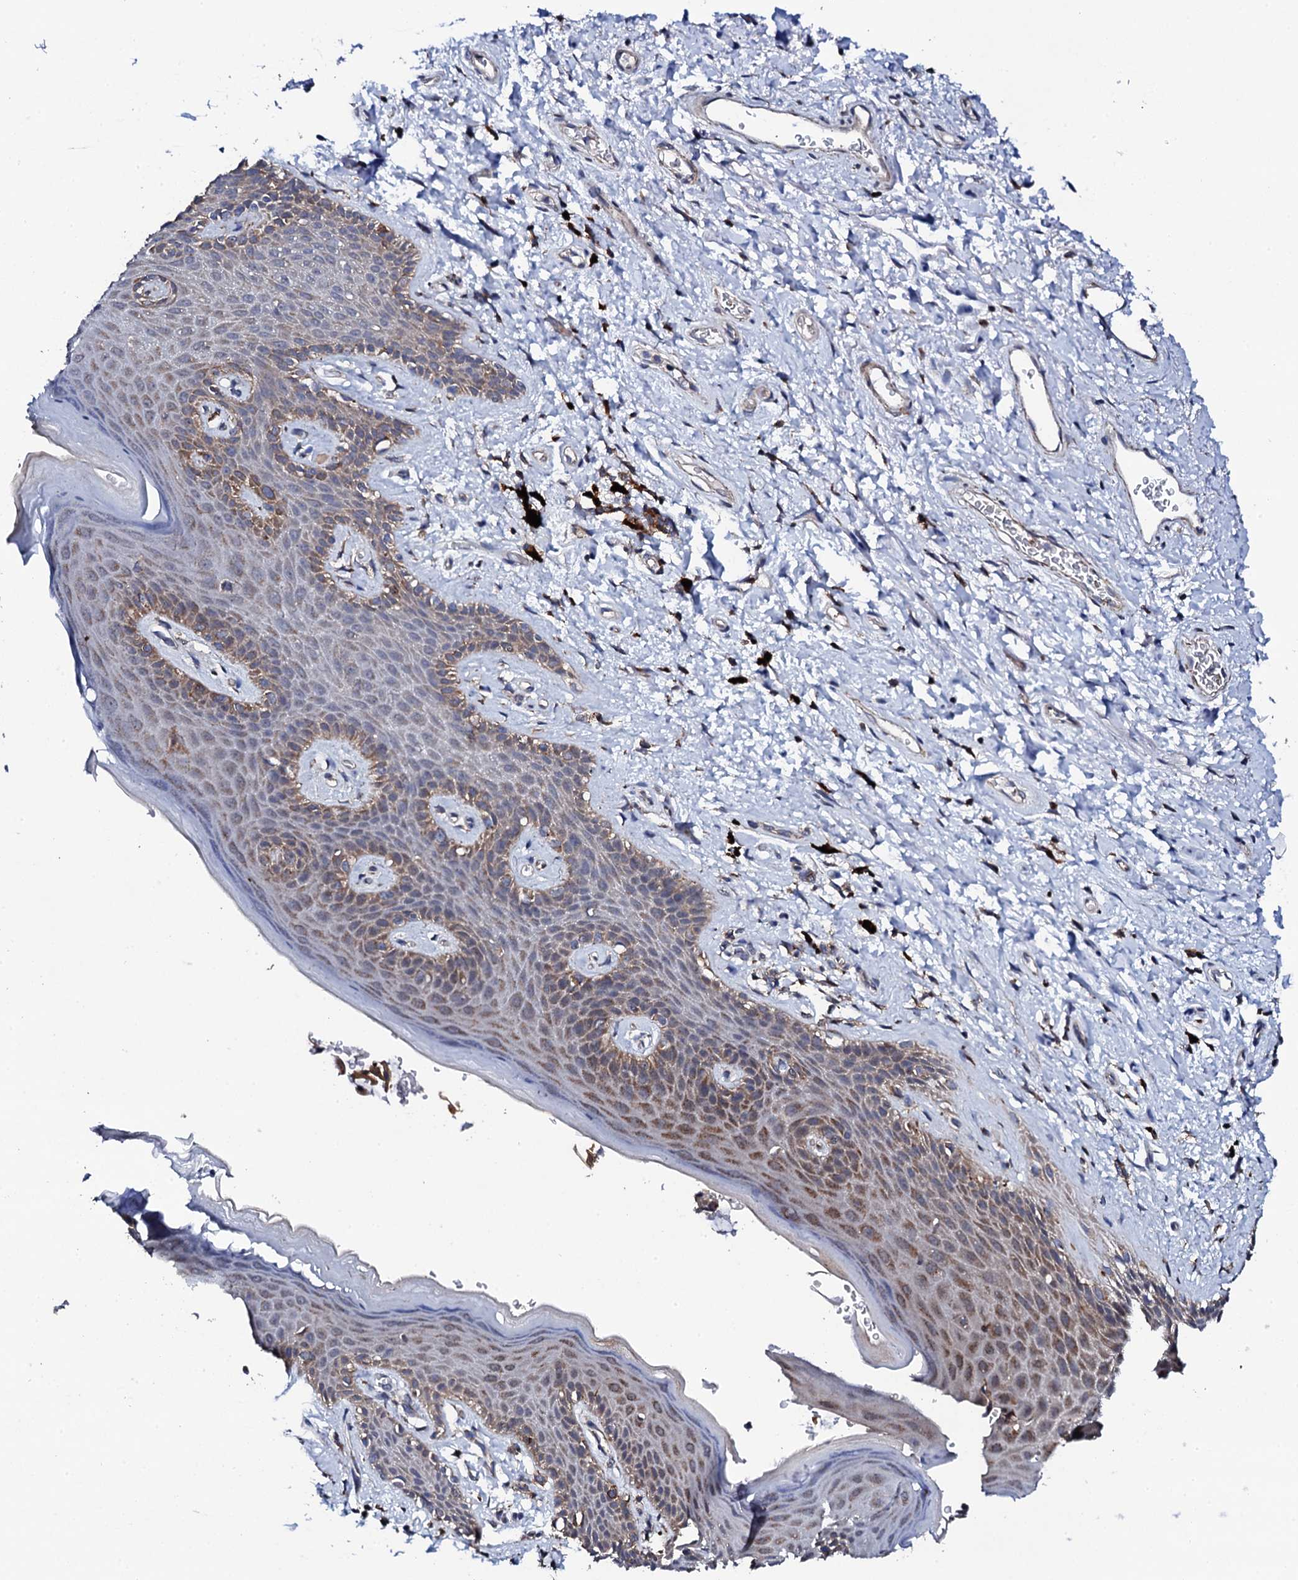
{"staining": {"intensity": "moderate", "quantity": "25%-75%", "location": "cytoplasmic/membranous"}, "tissue": "skin", "cell_type": "Epidermal cells", "image_type": "normal", "snomed": [{"axis": "morphology", "description": "Normal tissue, NOS"}, {"axis": "topography", "description": "Anal"}], "caption": "Protein expression analysis of normal skin demonstrates moderate cytoplasmic/membranous expression in approximately 25%-75% of epidermal cells.", "gene": "COG4", "patient": {"sex": "female", "age": 46}}